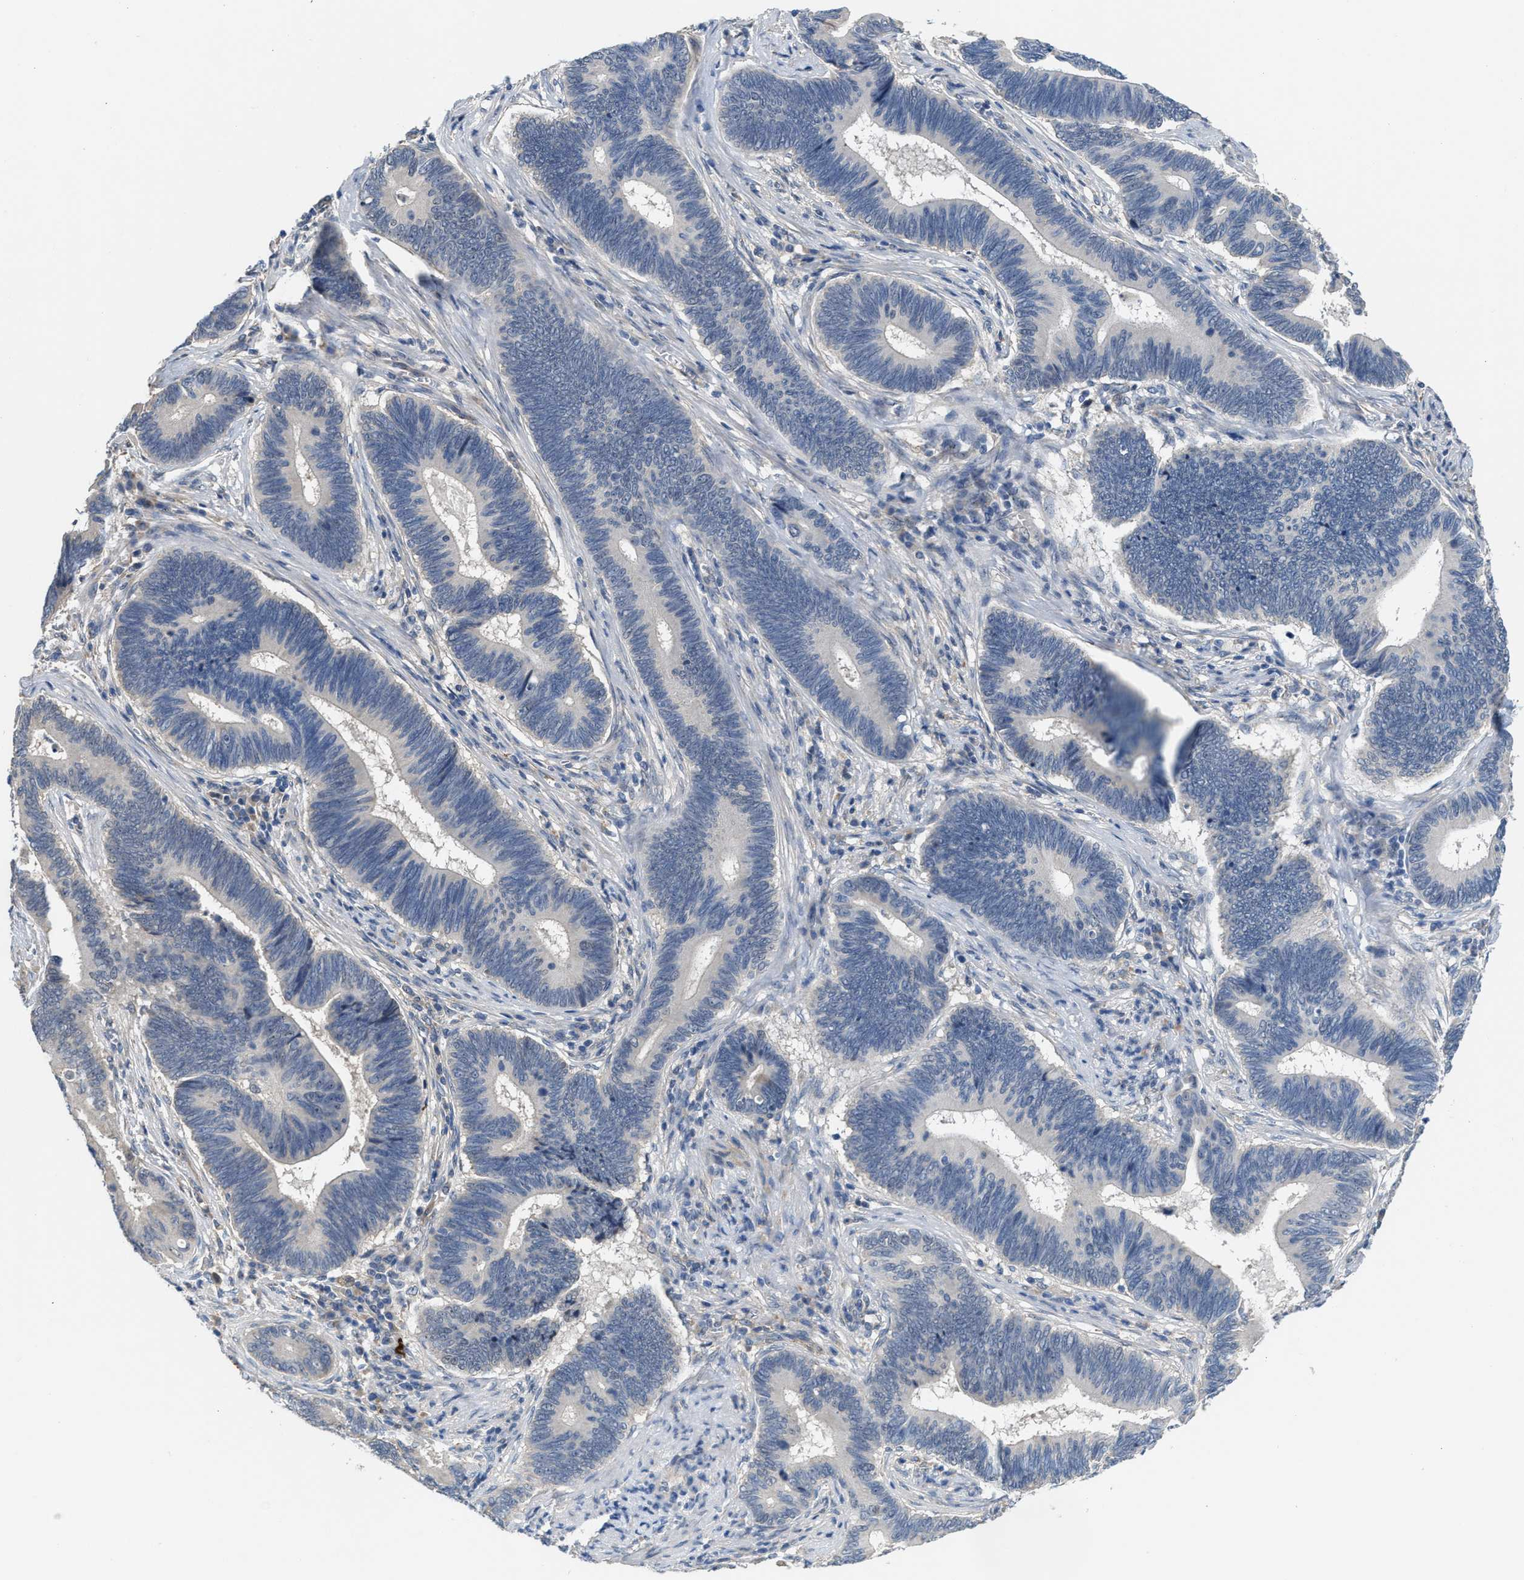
{"staining": {"intensity": "negative", "quantity": "none", "location": "none"}, "tissue": "pancreatic cancer", "cell_type": "Tumor cells", "image_type": "cancer", "snomed": [{"axis": "morphology", "description": "Adenocarcinoma, NOS"}, {"axis": "topography", "description": "Pancreas"}], "caption": "An IHC histopathology image of adenocarcinoma (pancreatic) is shown. There is no staining in tumor cells of adenocarcinoma (pancreatic).", "gene": "ZNF783", "patient": {"sex": "female", "age": 70}}